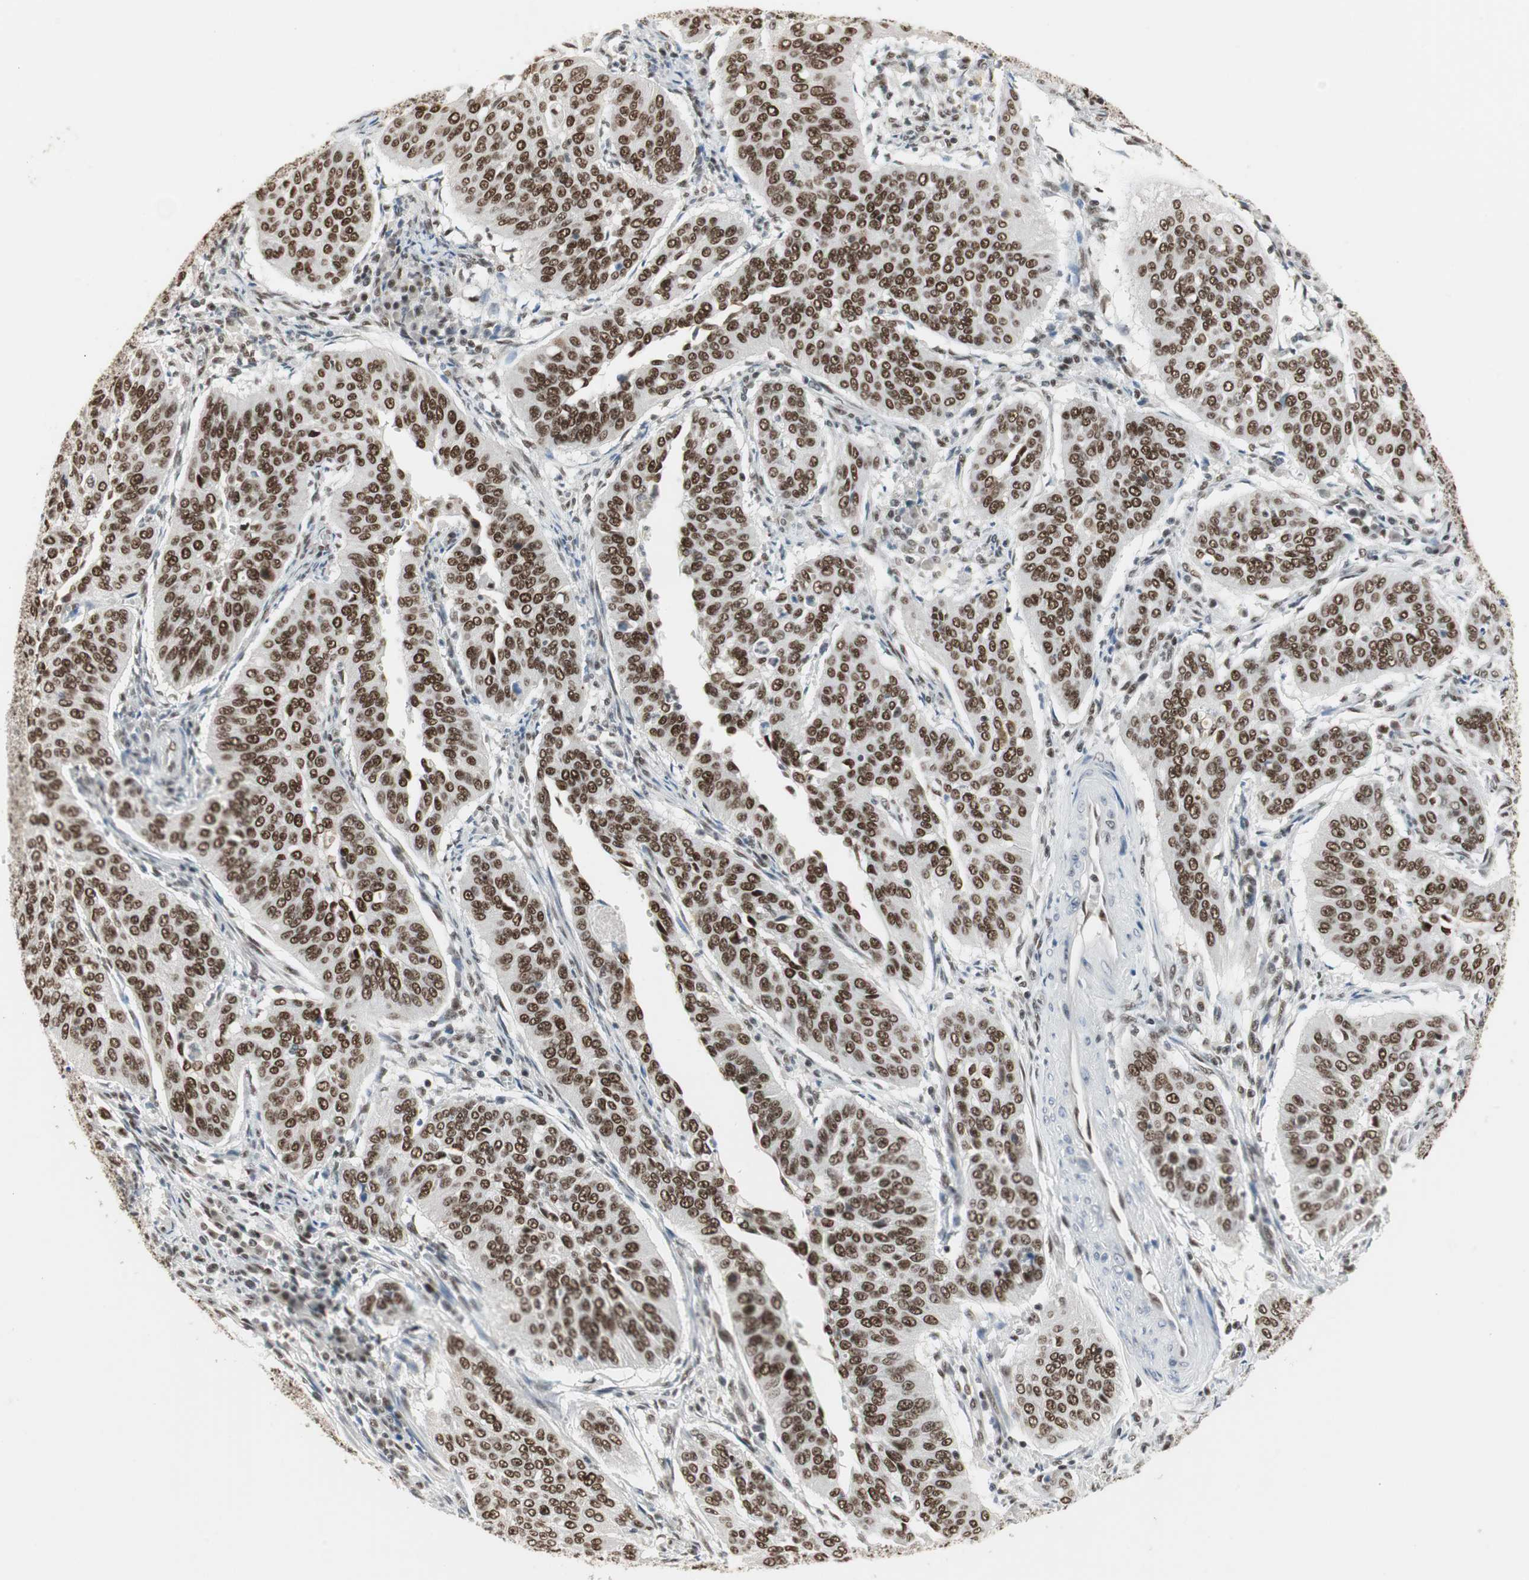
{"staining": {"intensity": "strong", "quantity": ">75%", "location": "nuclear"}, "tissue": "cervical cancer", "cell_type": "Tumor cells", "image_type": "cancer", "snomed": [{"axis": "morphology", "description": "Normal tissue, NOS"}, {"axis": "morphology", "description": "Squamous cell carcinoma, NOS"}, {"axis": "topography", "description": "Cervix"}], "caption": "Immunohistochemistry (DAB) staining of cervical squamous cell carcinoma exhibits strong nuclear protein expression in approximately >75% of tumor cells. The staining was performed using DAB (3,3'-diaminobenzidine), with brown indicating positive protein expression. Nuclei are stained blue with hematoxylin.", "gene": "RTF1", "patient": {"sex": "female", "age": 39}}